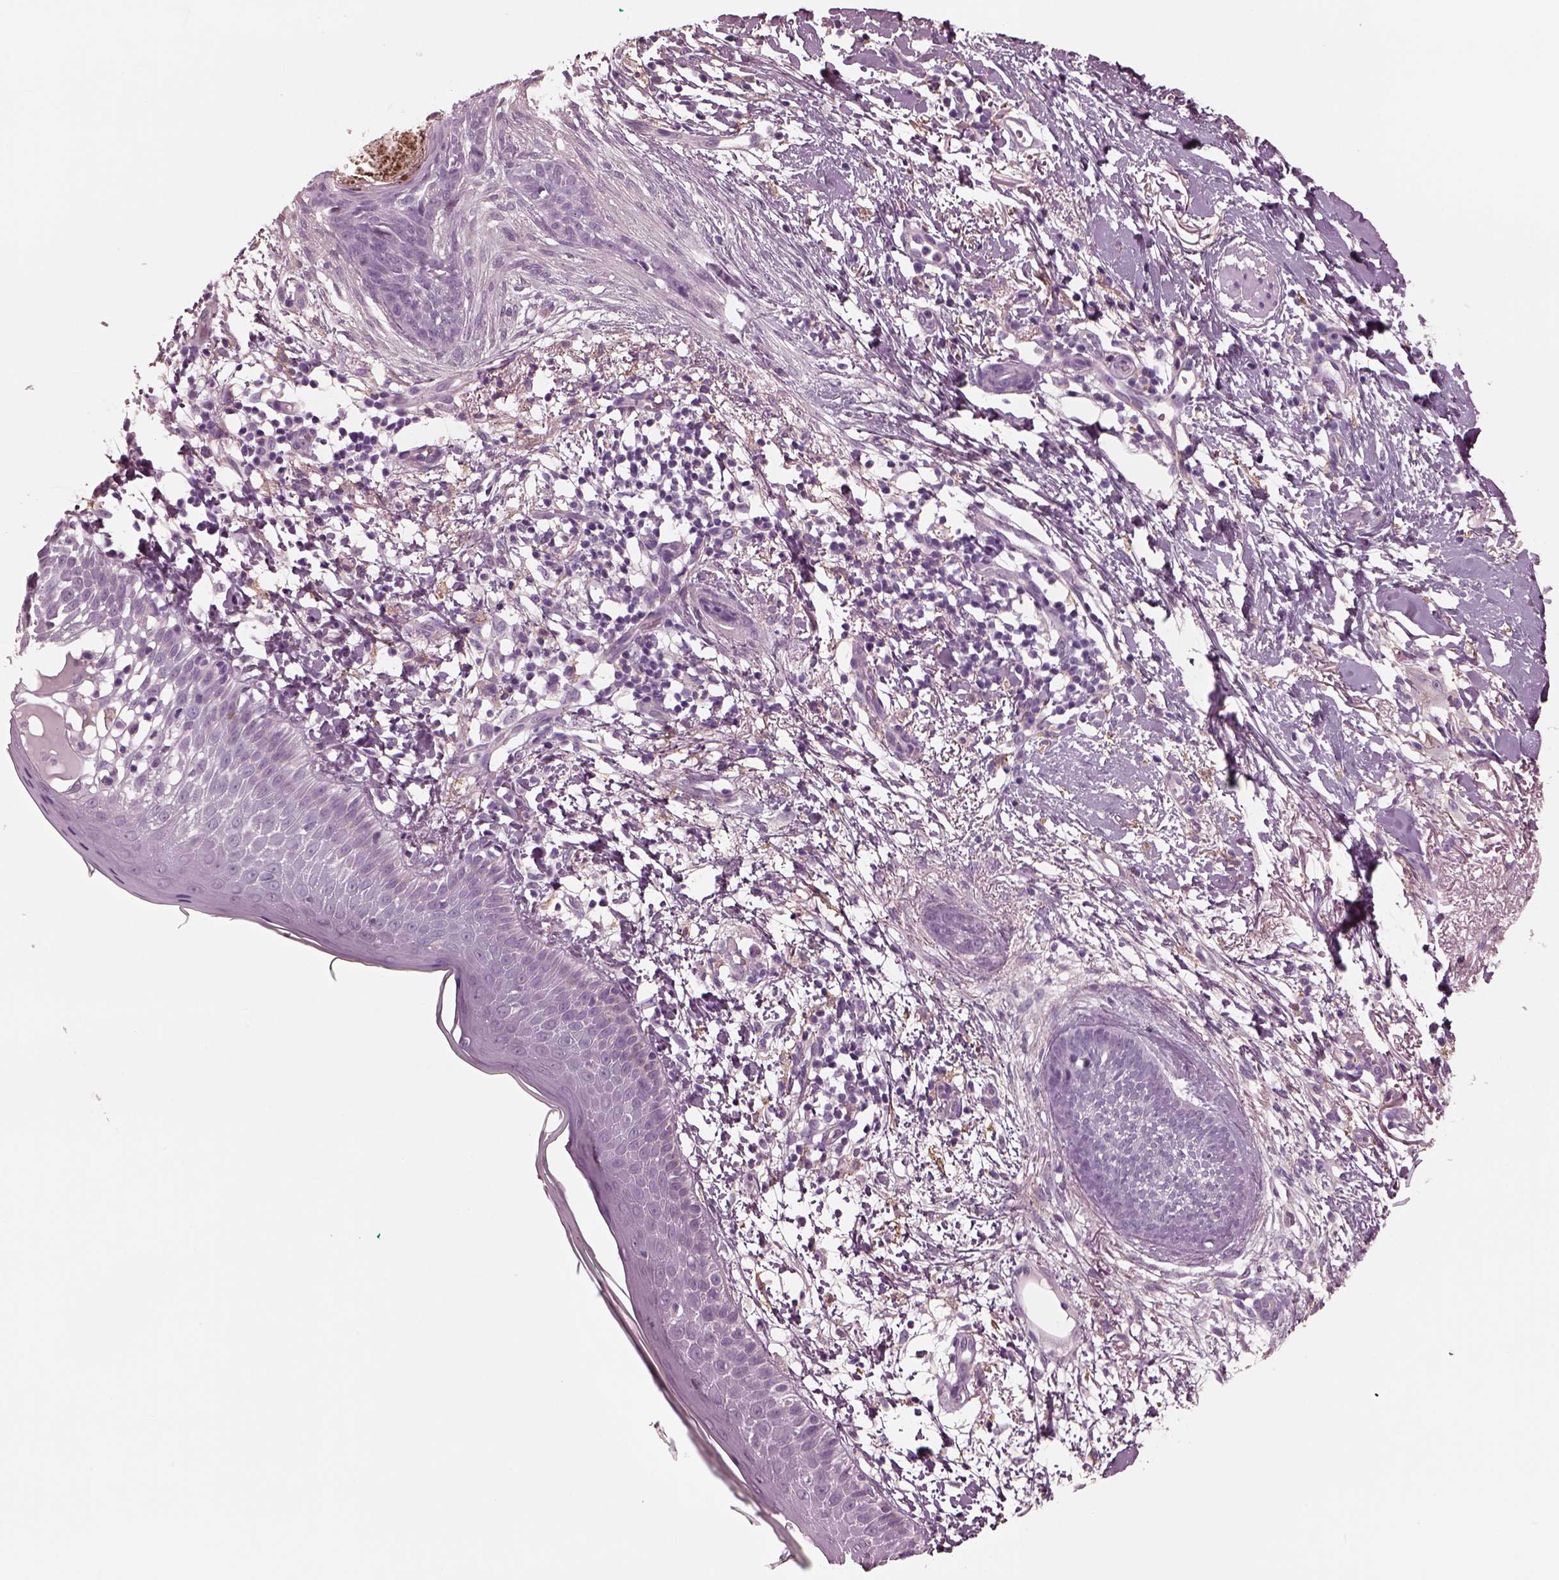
{"staining": {"intensity": "negative", "quantity": "none", "location": "none"}, "tissue": "skin cancer", "cell_type": "Tumor cells", "image_type": "cancer", "snomed": [{"axis": "morphology", "description": "Normal tissue, NOS"}, {"axis": "morphology", "description": "Basal cell carcinoma"}, {"axis": "topography", "description": "Skin"}], "caption": "A micrograph of skin basal cell carcinoma stained for a protein demonstrates no brown staining in tumor cells. (DAB (3,3'-diaminobenzidine) IHC, high magnification).", "gene": "CGA", "patient": {"sex": "male", "age": 84}}